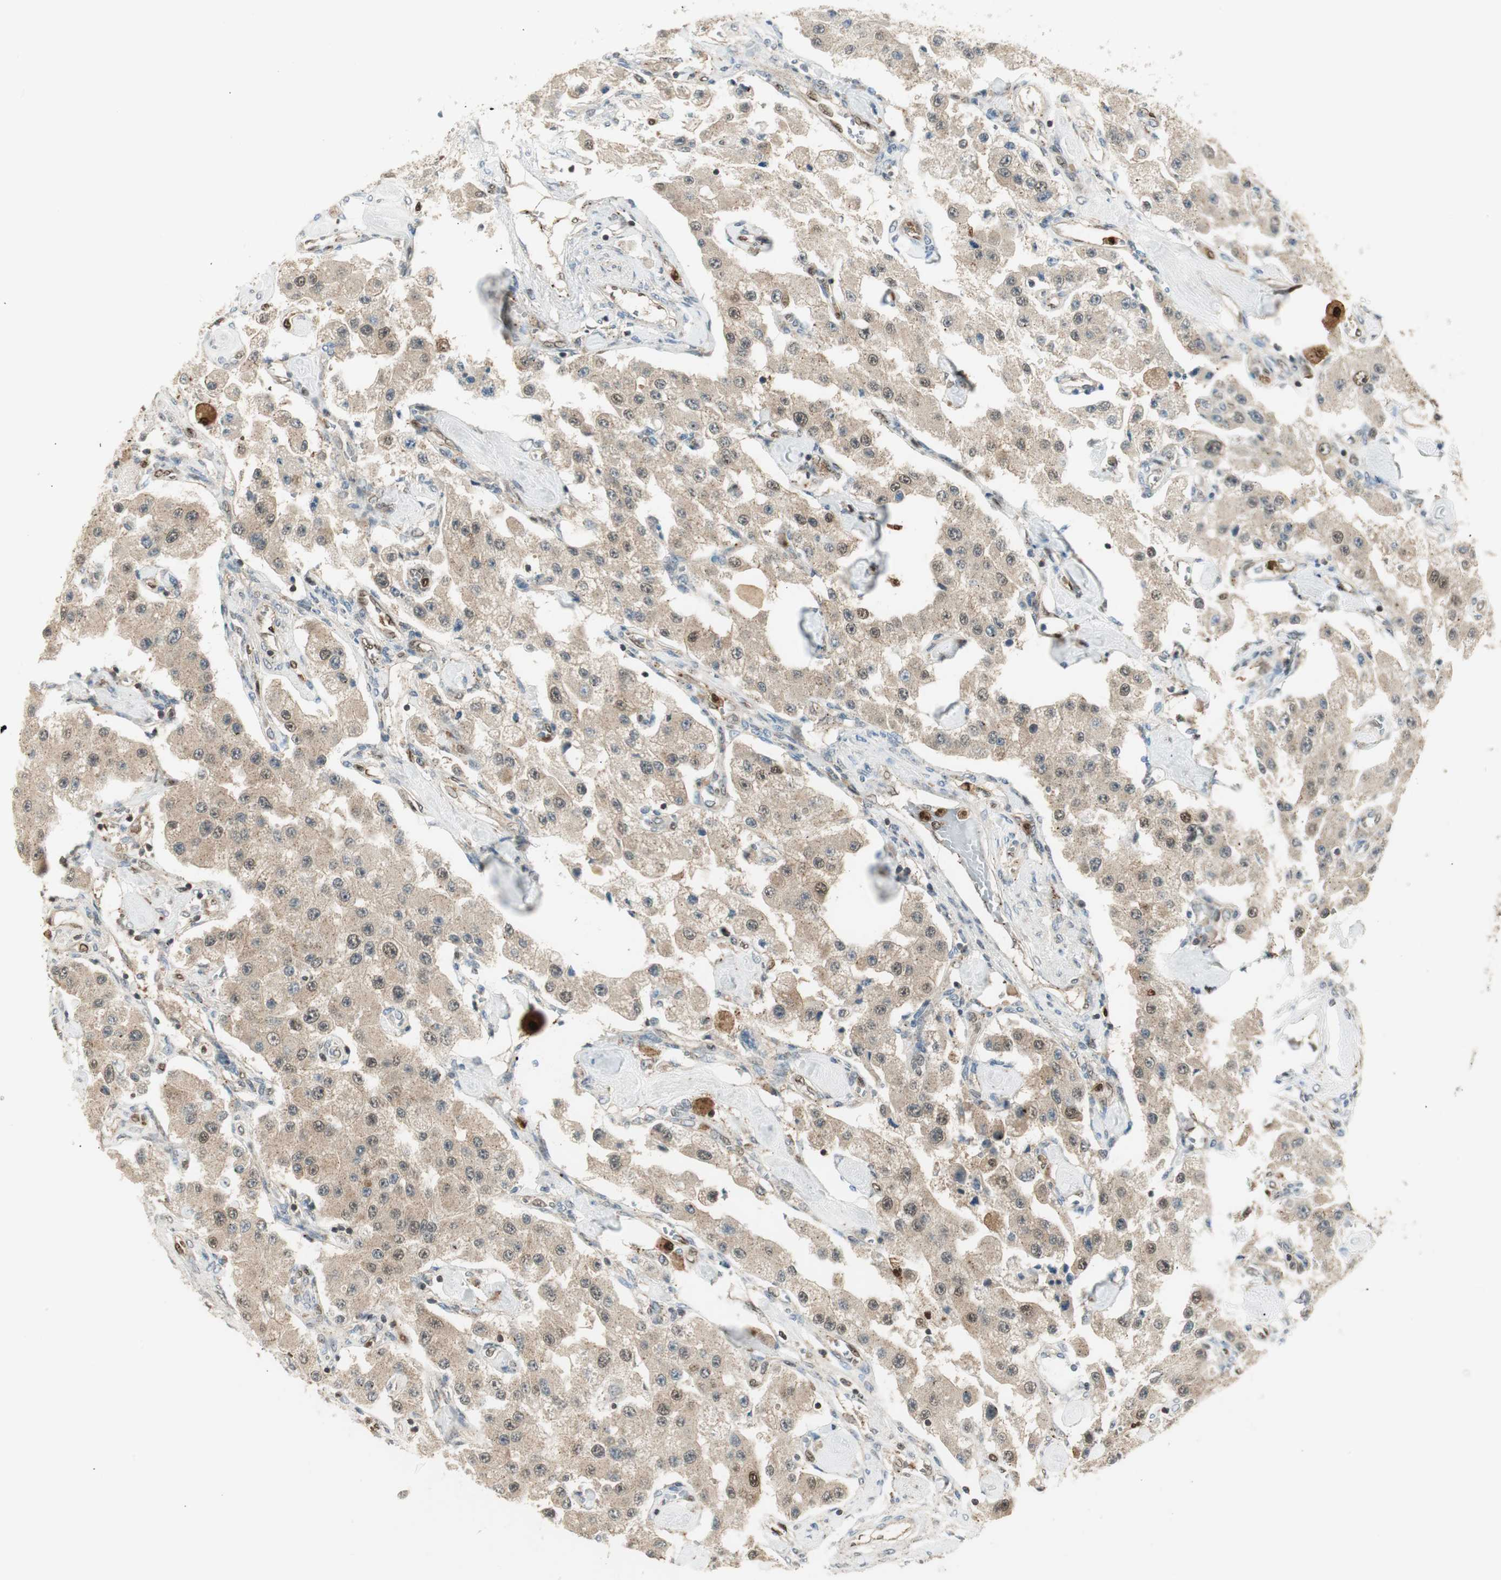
{"staining": {"intensity": "moderate", "quantity": "<25%", "location": "nuclear"}, "tissue": "carcinoid", "cell_type": "Tumor cells", "image_type": "cancer", "snomed": [{"axis": "morphology", "description": "Carcinoid, malignant, NOS"}, {"axis": "topography", "description": "Pancreas"}], "caption": "Malignant carcinoid was stained to show a protein in brown. There is low levels of moderate nuclear expression in approximately <25% of tumor cells.", "gene": "LTA4H", "patient": {"sex": "male", "age": 41}}